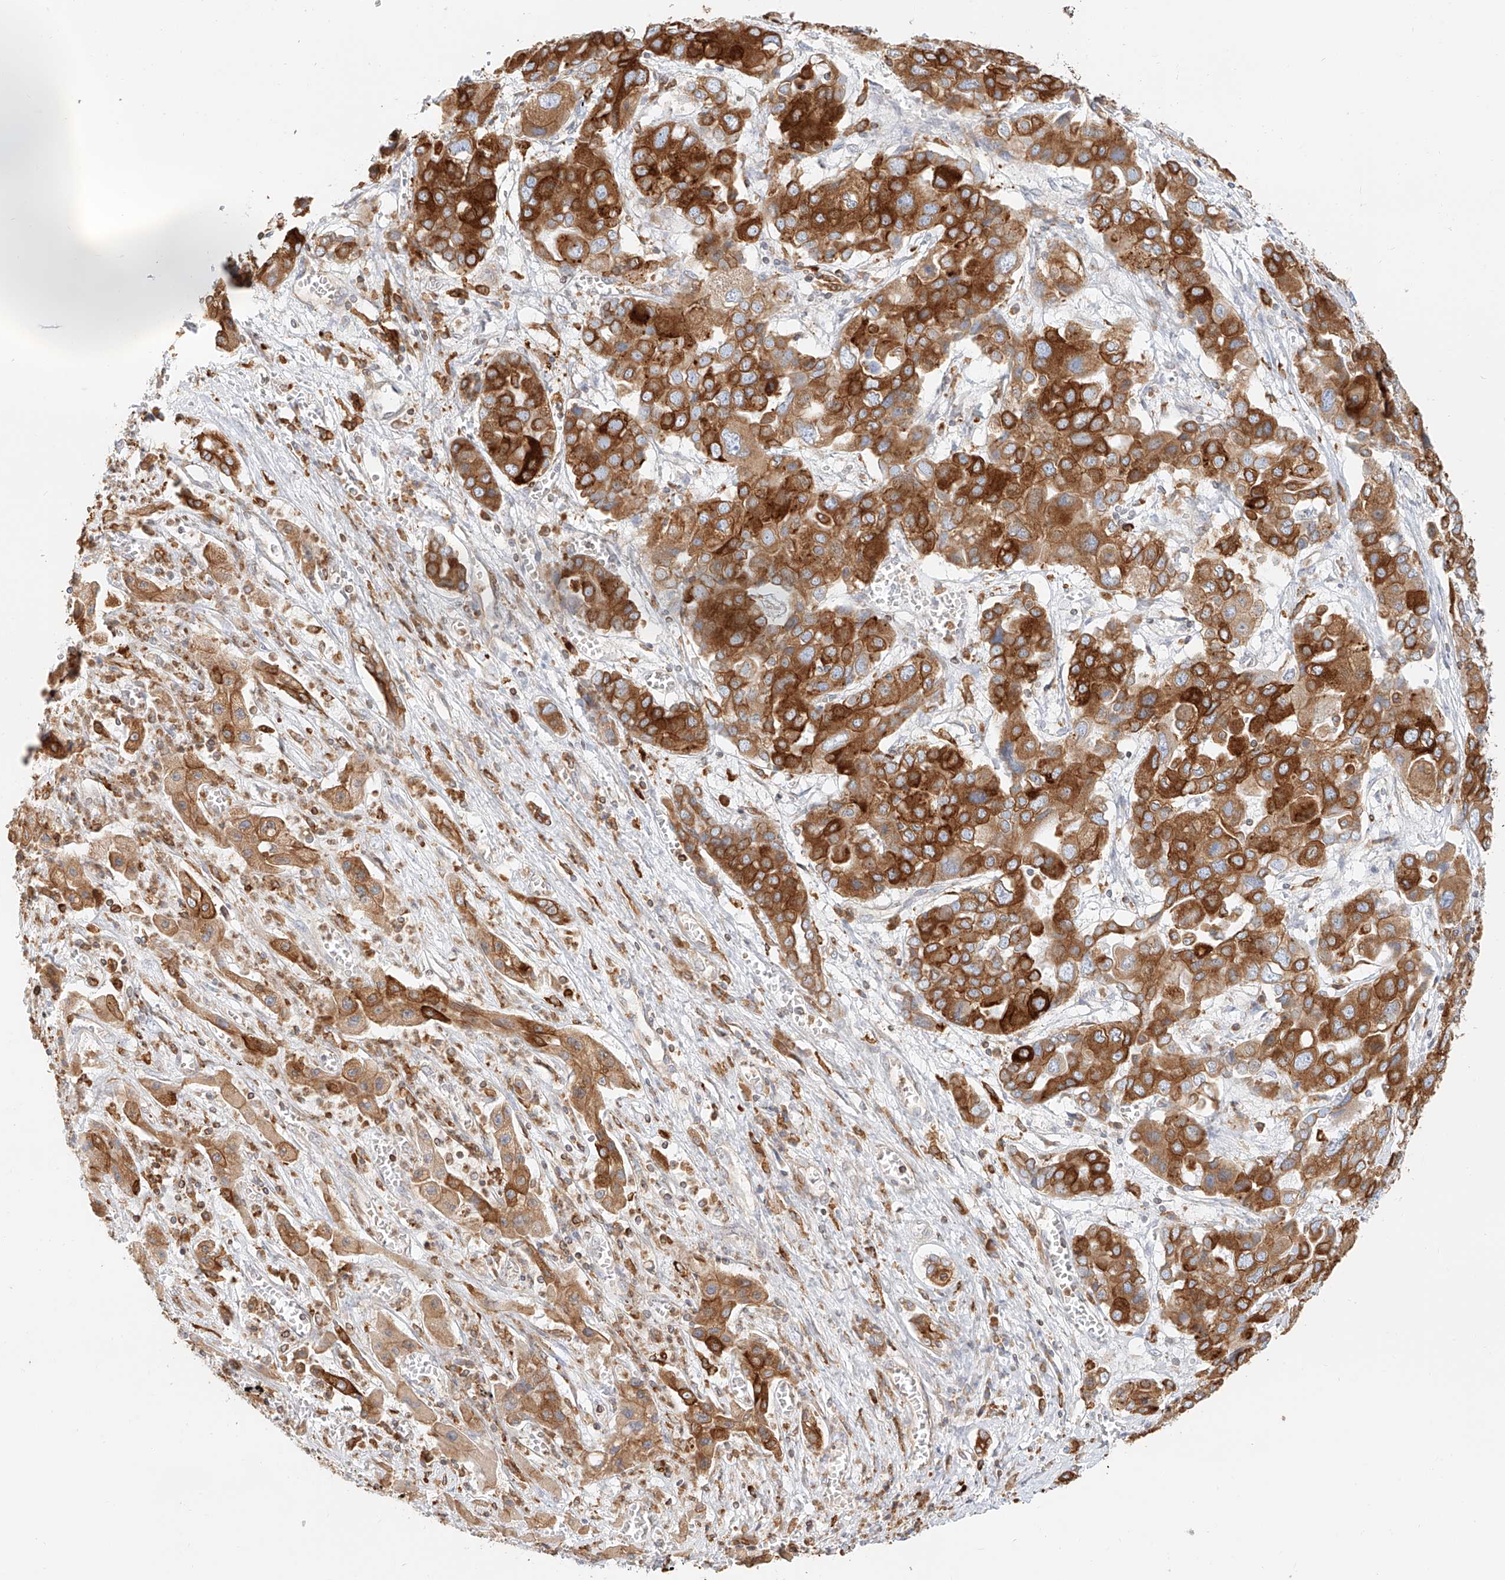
{"staining": {"intensity": "strong", "quantity": ">75%", "location": "cytoplasmic/membranous"}, "tissue": "liver cancer", "cell_type": "Tumor cells", "image_type": "cancer", "snomed": [{"axis": "morphology", "description": "Cholangiocarcinoma"}, {"axis": "topography", "description": "Liver"}], "caption": "This image shows immunohistochemistry staining of human cholangiocarcinoma (liver), with high strong cytoplasmic/membranous staining in approximately >75% of tumor cells.", "gene": "DHRS7", "patient": {"sex": "male", "age": 67}}